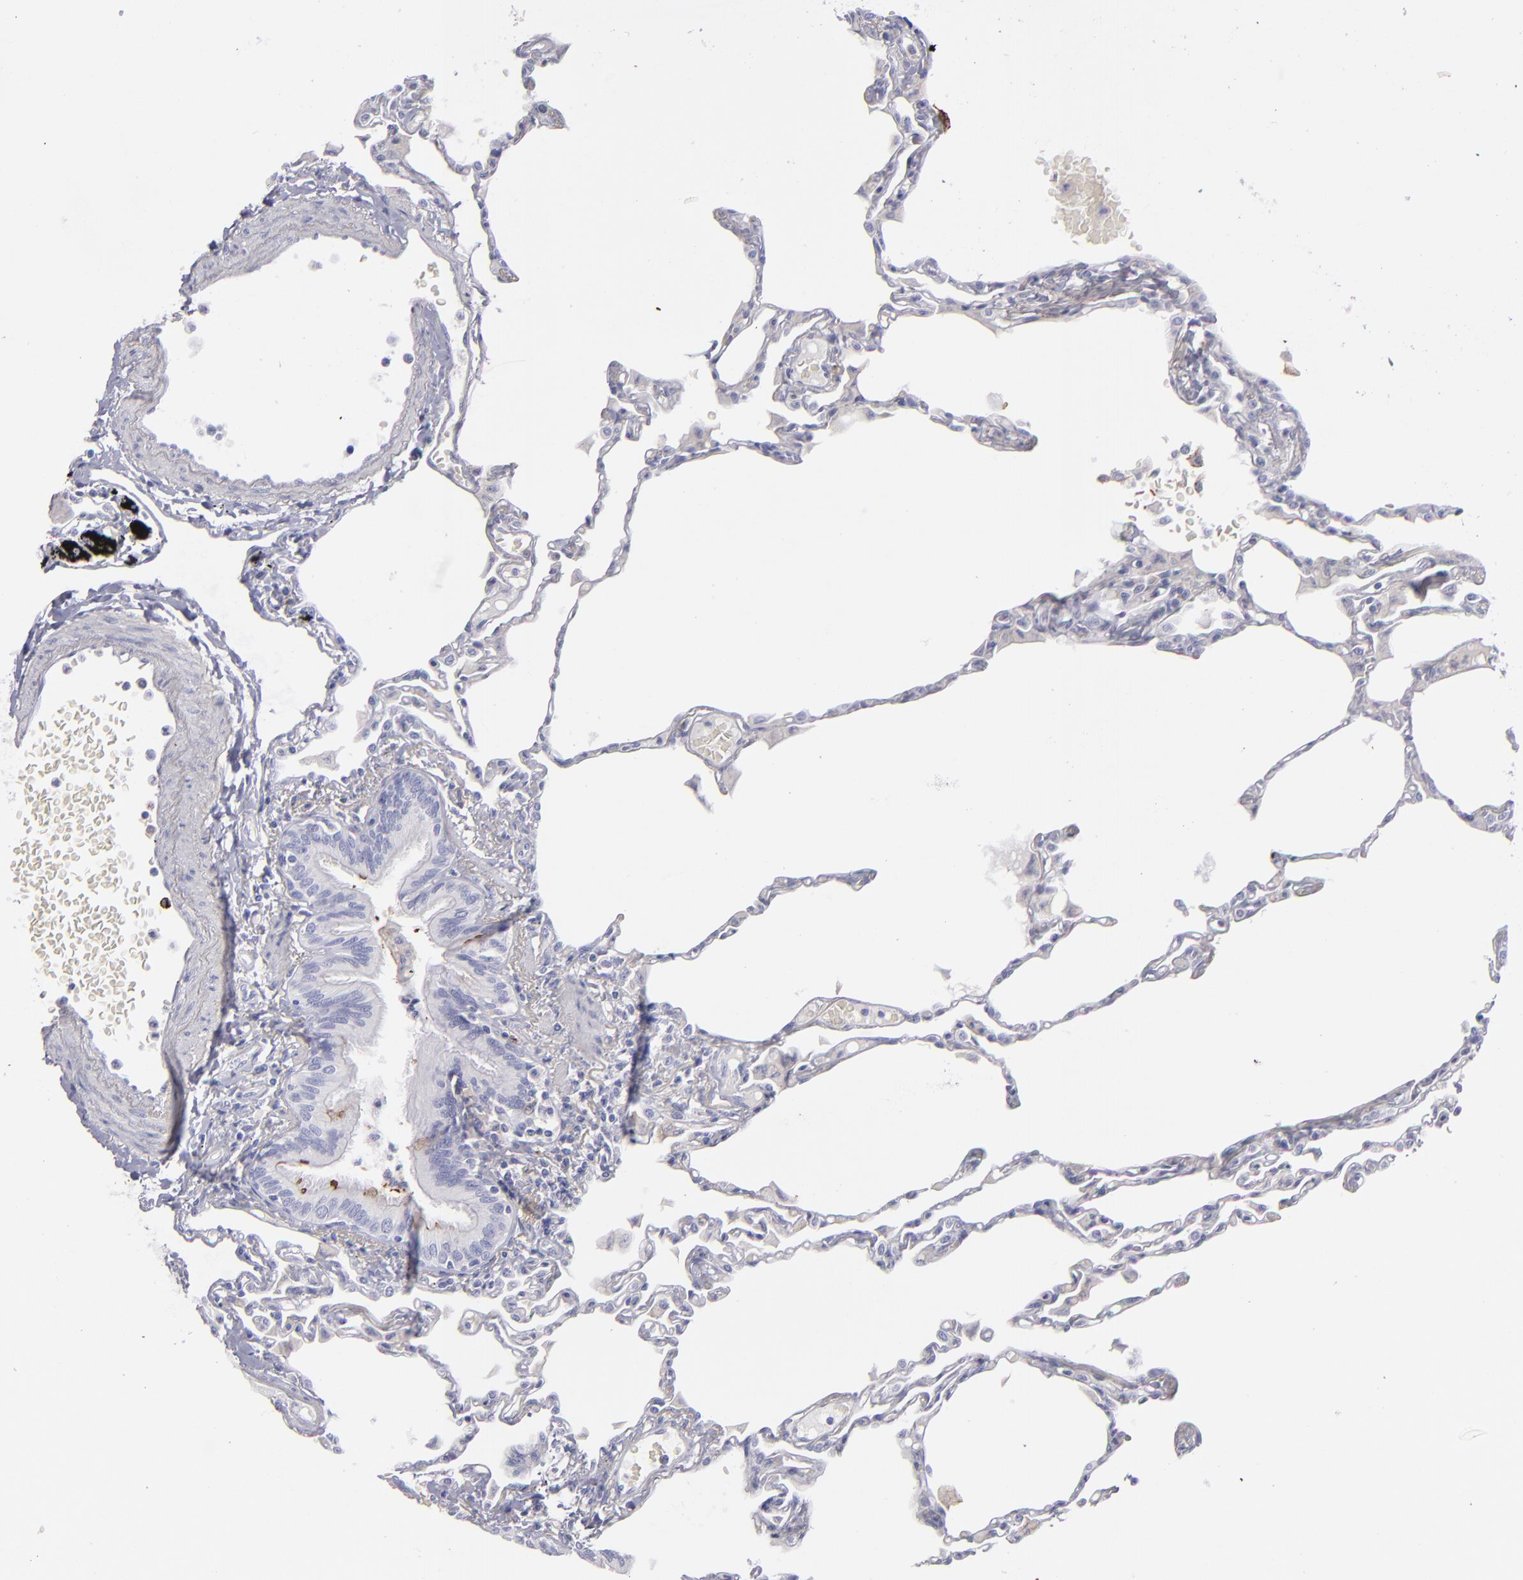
{"staining": {"intensity": "negative", "quantity": "none", "location": "none"}, "tissue": "lung", "cell_type": "Alveolar cells", "image_type": "normal", "snomed": [{"axis": "morphology", "description": "Normal tissue, NOS"}, {"axis": "topography", "description": "Lung"}], "caption": "DAB (3,3'-diaminobenzidine) immunohistochemical staining of unremarkable human lung shows no significant expression in alveolar cells.", "gene": "ANPEP", "patient": {"sex": "female", "age": 49}}